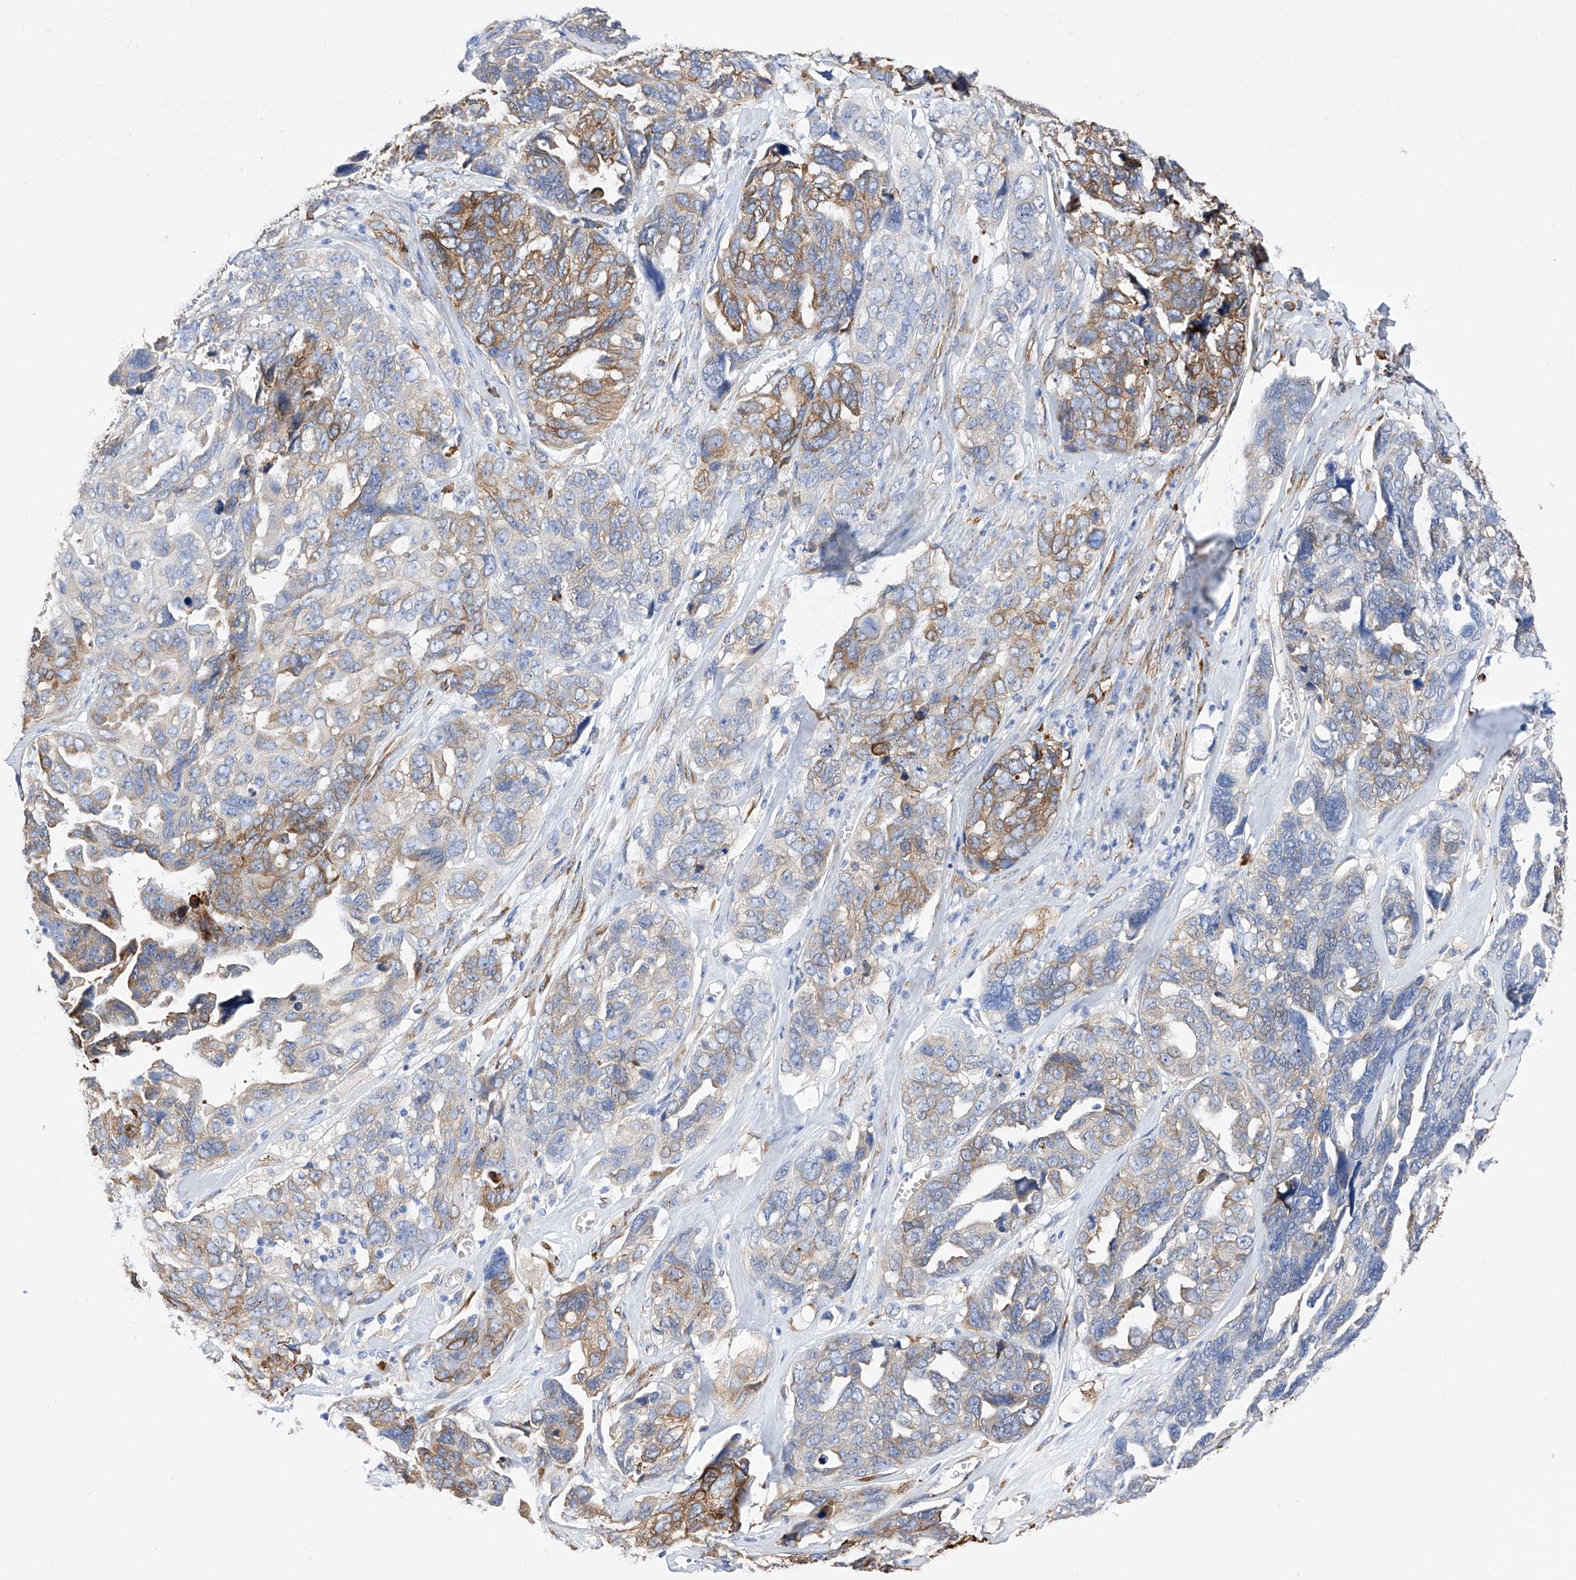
{"staining": {"intensity": "moderate", "quantity": "25%-75%", "location": "cytoplasmic/membranous"}, "tissue": "ovarian cancer", "cell_type": "Tumor cells", "image_type": "cancer", "snomed": [{"axis": "morphology", "description": "Cystadenocarcinoma, serous, NOS"}, {"axis": "topography", "description": "Ovary"}], "caption": "Human ovarian serous cystadenocarcinoma stained with a protein marker demonstrates moderate staining in tumor cells.", "gene": "PDIA5", "patient": {"sex": "female", "age": 79}}